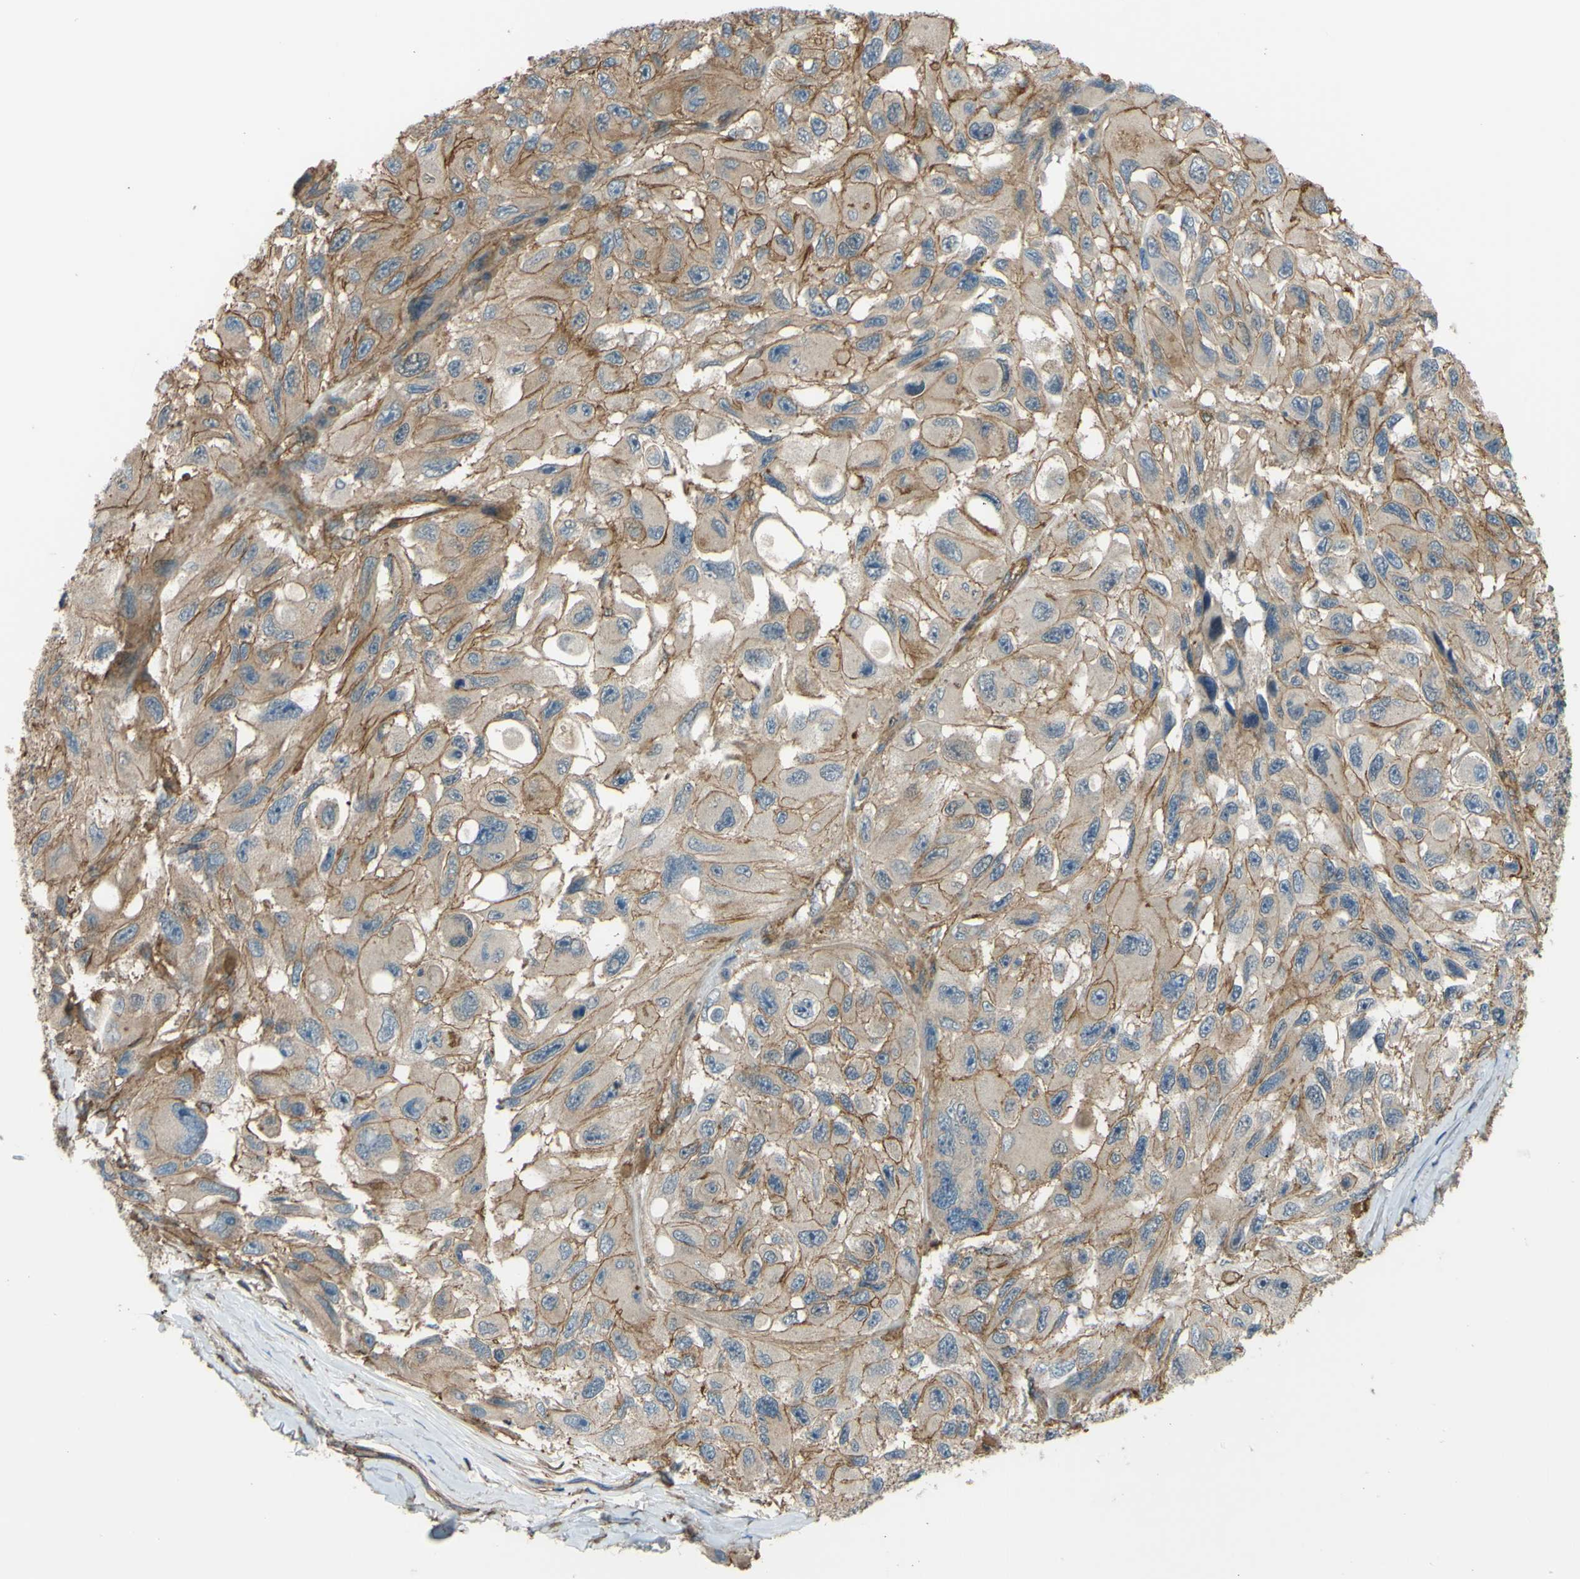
{"staining": {"intensity": "moderate", "quantity": ">75%", "location": "cytoplasmic/membranous"}, "tissue": "melanoma", "cell_type": "Tumor cells", "image_type": "cancer", "snomed": [{"axis": "morphology", "description": "Malignant melanoma, NOS"}, {"axis": "topography", "description": "Skin"}], "caption": "DAB (3,3'-diaminobenzidine) immunohistochemical staining of human melanoma reveals moderate cytoplasmic/membranous protein staining in about >75% of tumor cells. The staining was performed using DAB, with brown indicating positive protein expression. Nuclei are stained blue with hematoxylin.", "gene": "ADD3", "patient": {"sex": "female", "age": 73}}